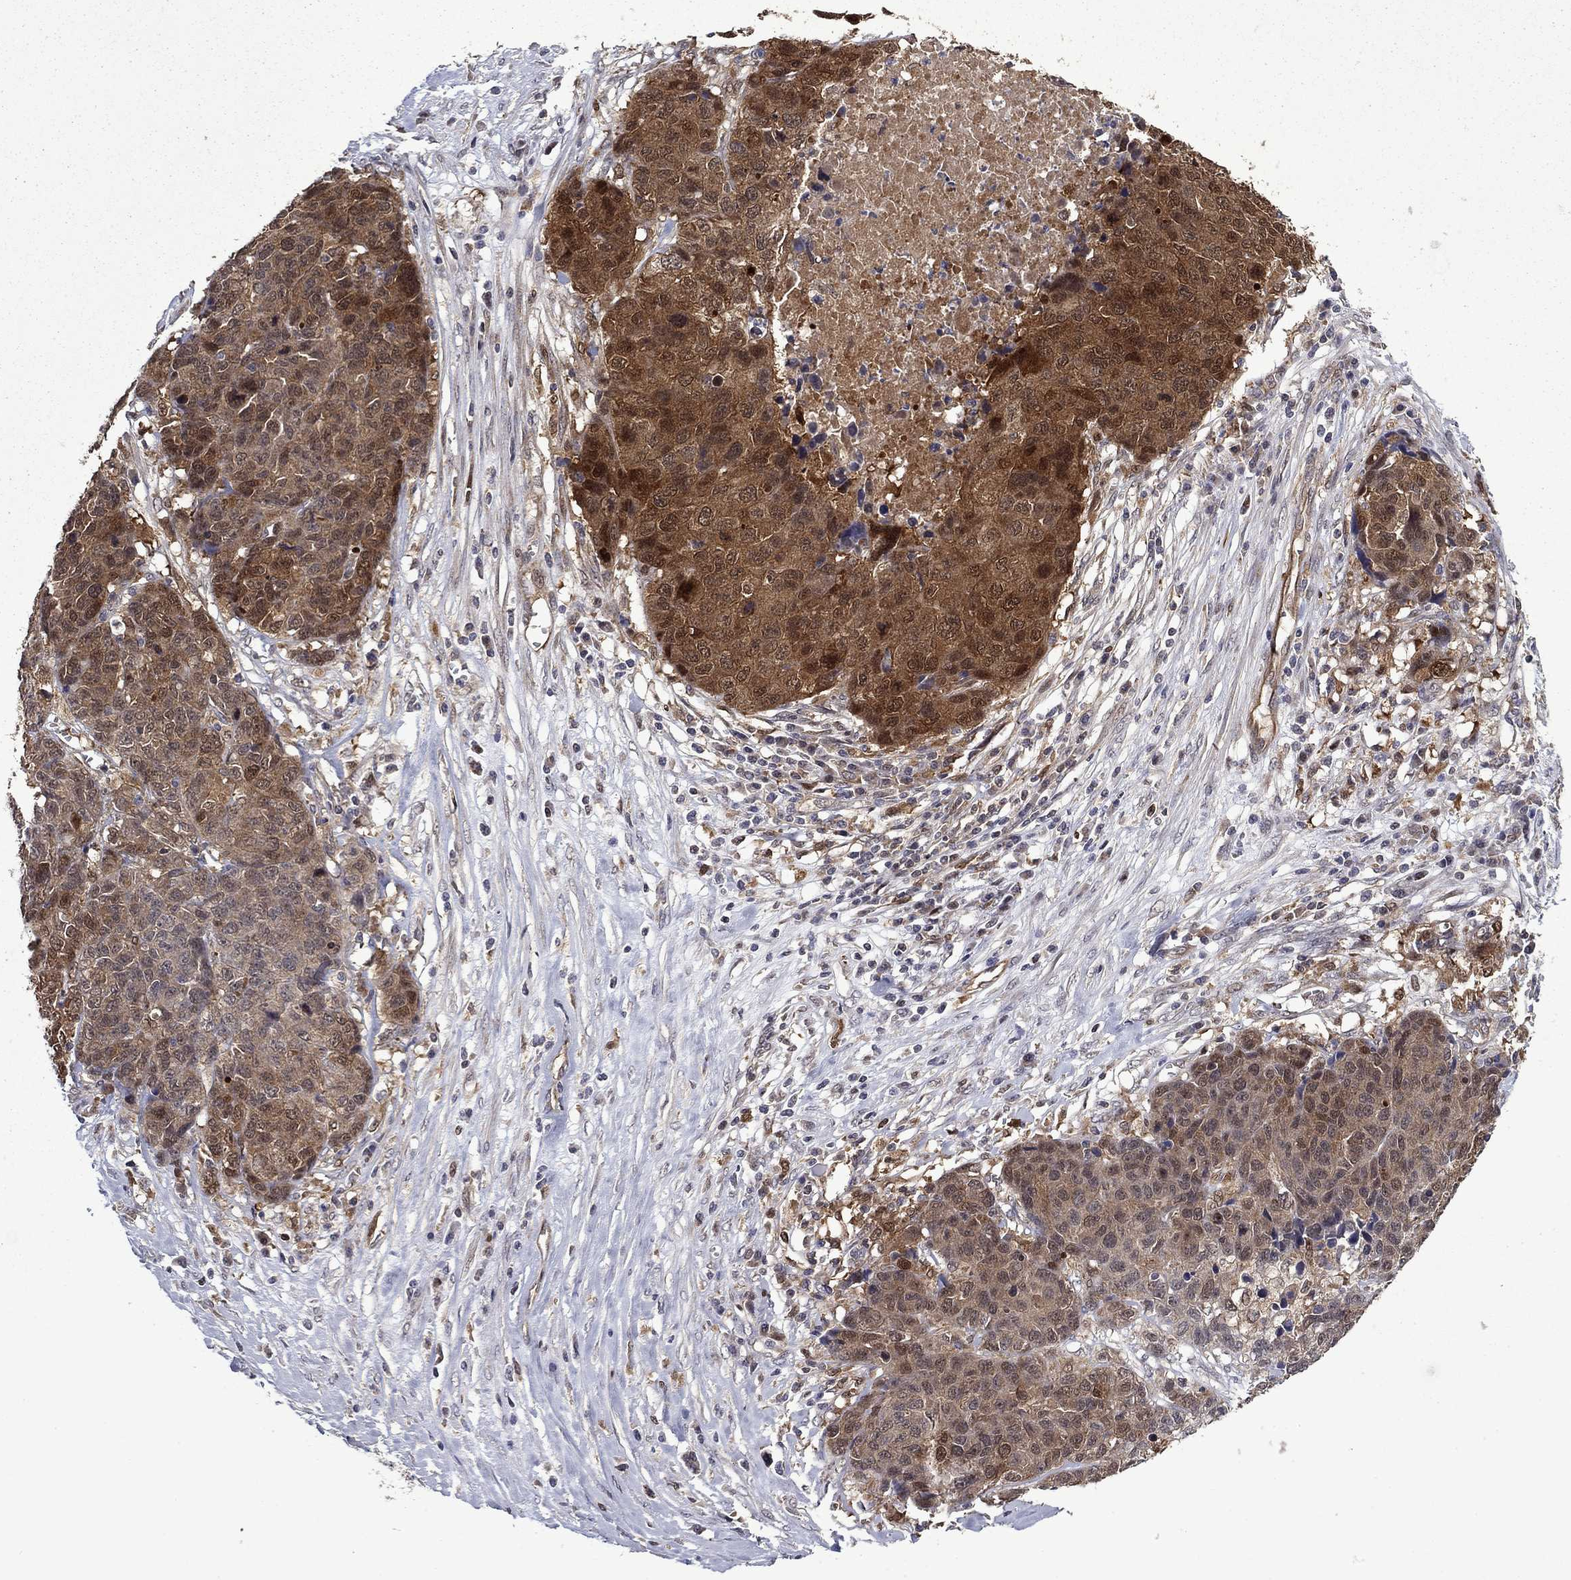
{"staining": {"intensity": "moderate", "quantity": "25%-75%", "location": "nuclear"}, "tissue": "ovarian cancer", "cell_type": "Tumor cells", "image_type": "cancer", "snomed": [{"axis": "morphology", "description": "Cystadenocarcinoma, serous, NOS"}, {"axis": "topography", "description": "Ovary"}], "caption": "High-magnification brightfield microscopy of ovarian cancer (serous cystadenocarcinoma) stained with DAB (brown) and counterstained with hematoxylin (blue). tumor cells exhibit moderate nuclear staining is appreciated in approximately25%-75% of cells.", "gene": "TPMT", "patient": {"sex": "female", "age": 87}}